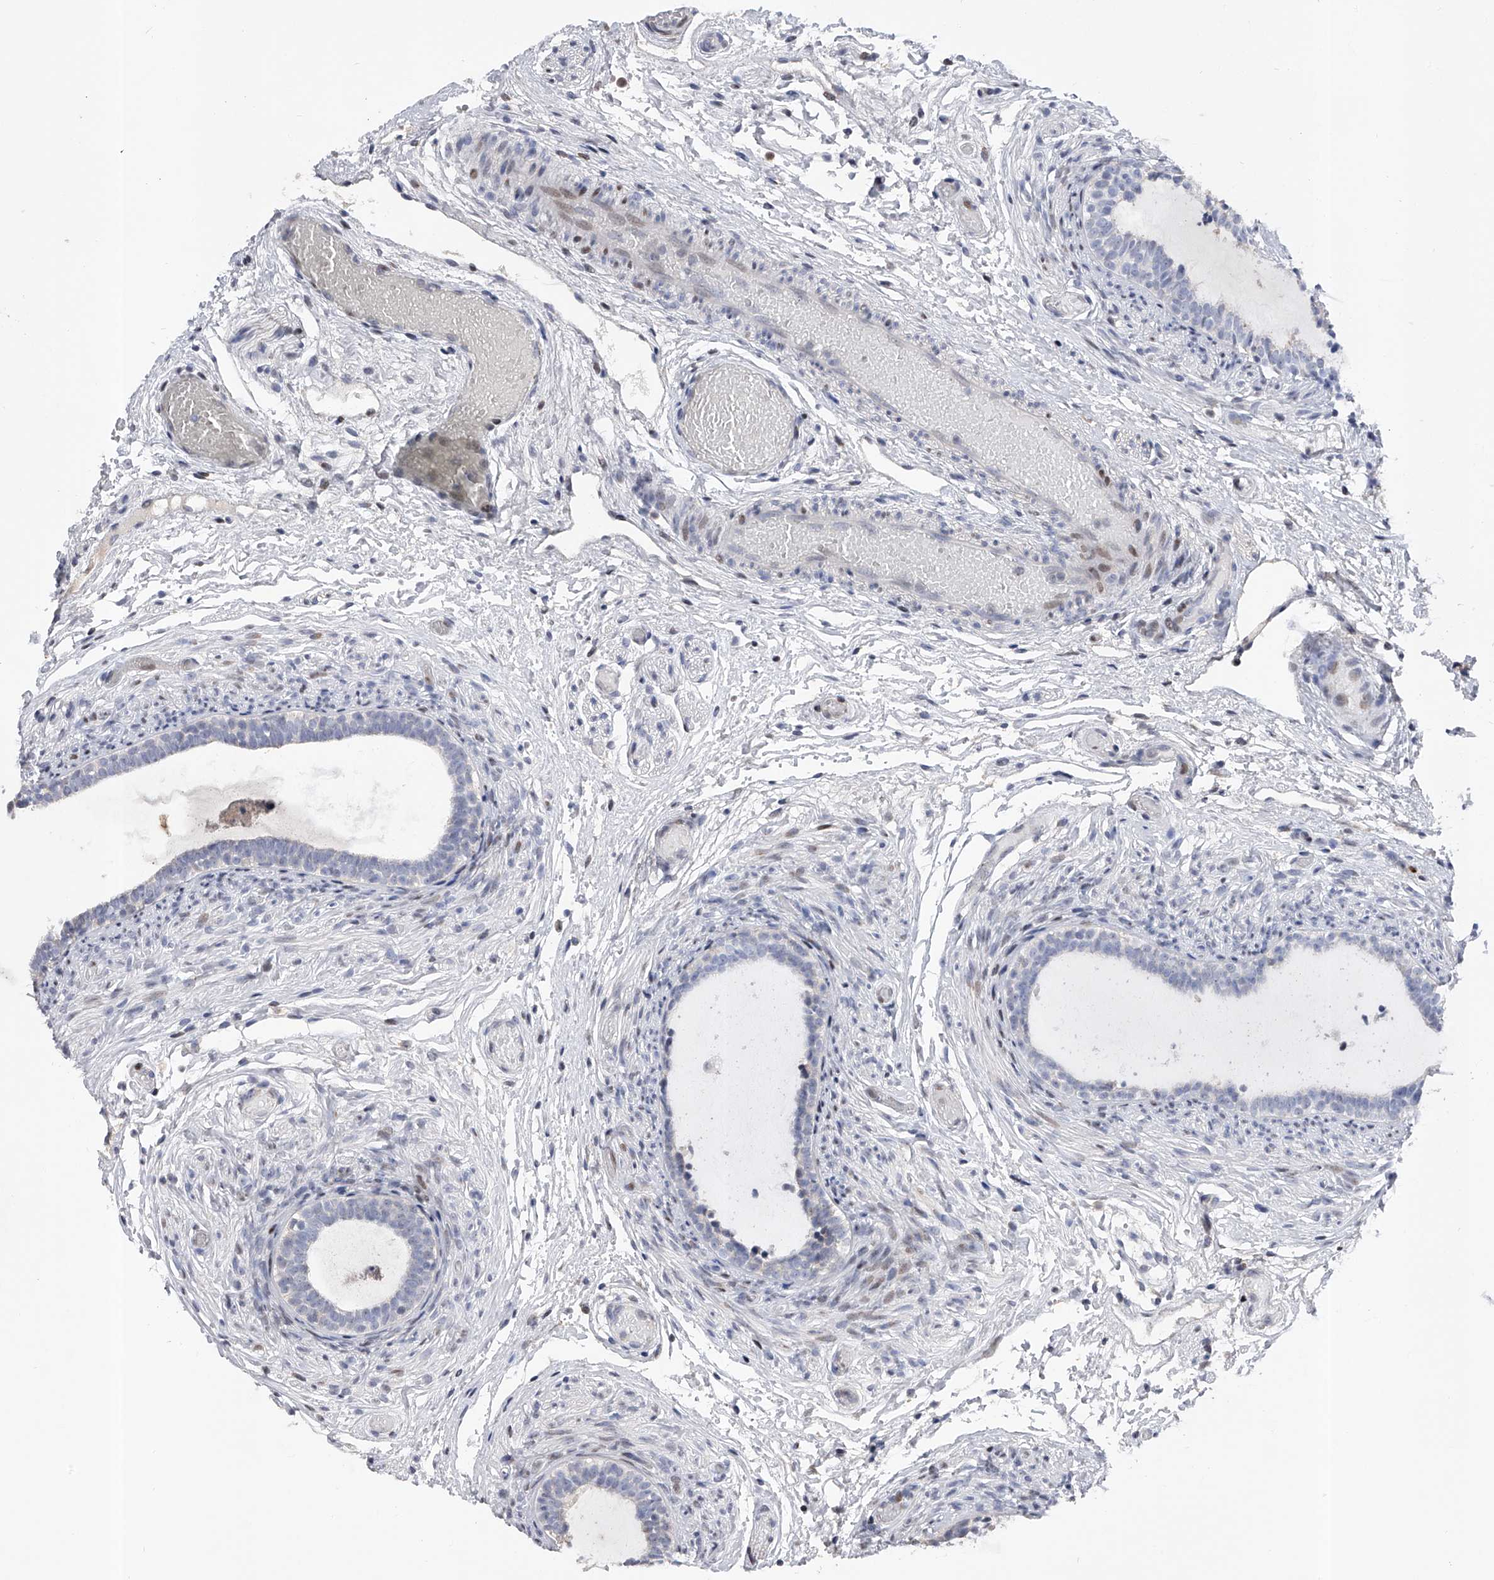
{"staining": {"intensity": "weak", "quantity": "<25%", "location": "cytoplasmic/membranous"}, "tissue": "epididymis", "cell_type": "Glandular cells", "image_type": "normal", "snomed": [{"axis": "morphology", "description": "Normal tissue, NOS"}, {"axis": "topography", "description": "Epididymis"}], "caption": "Immunohistochemistry (IHC) of benign human epididymis demonstrates no expression in glandular cells.", "gene": "RWDD2A", "patient": {"sex": "male", "age": 5}}